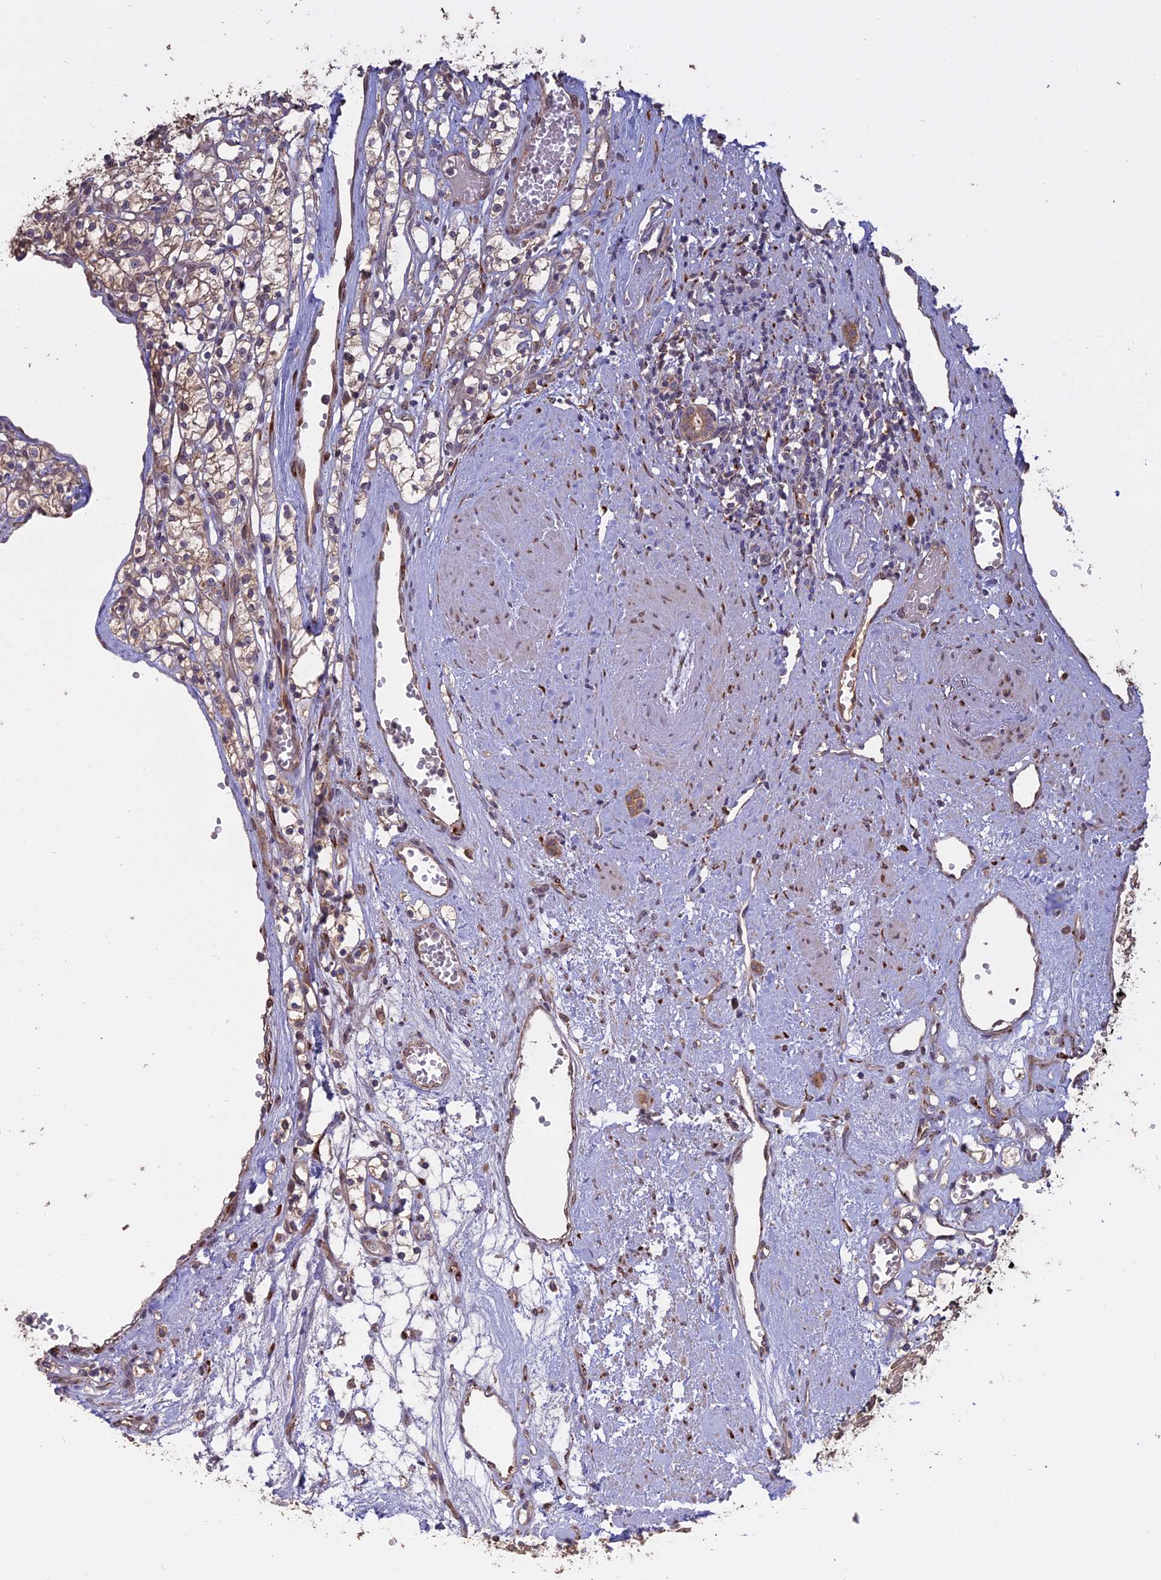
{"staining": {"intensity": "weak", "quantity": ">75%", "location": "cytoplasmic/membranous"}, "tissue": "renal cancer", "cell_type": "Tumor cells", "image_type": "cancer", "snomed": [{"axis": "morphology", "description": "Adenocarcinoma, NOS"}, {"axis": "topography", "description": "Kidney"}], "caption": "The histopathology image reveals a brown stain indicating the presence of a protein in the cytoplasmic/membranous of tumor cells in adenocarcinoma (renal).", "gene": "PPIC", "patient": {"sex": "female", "age": 59}}